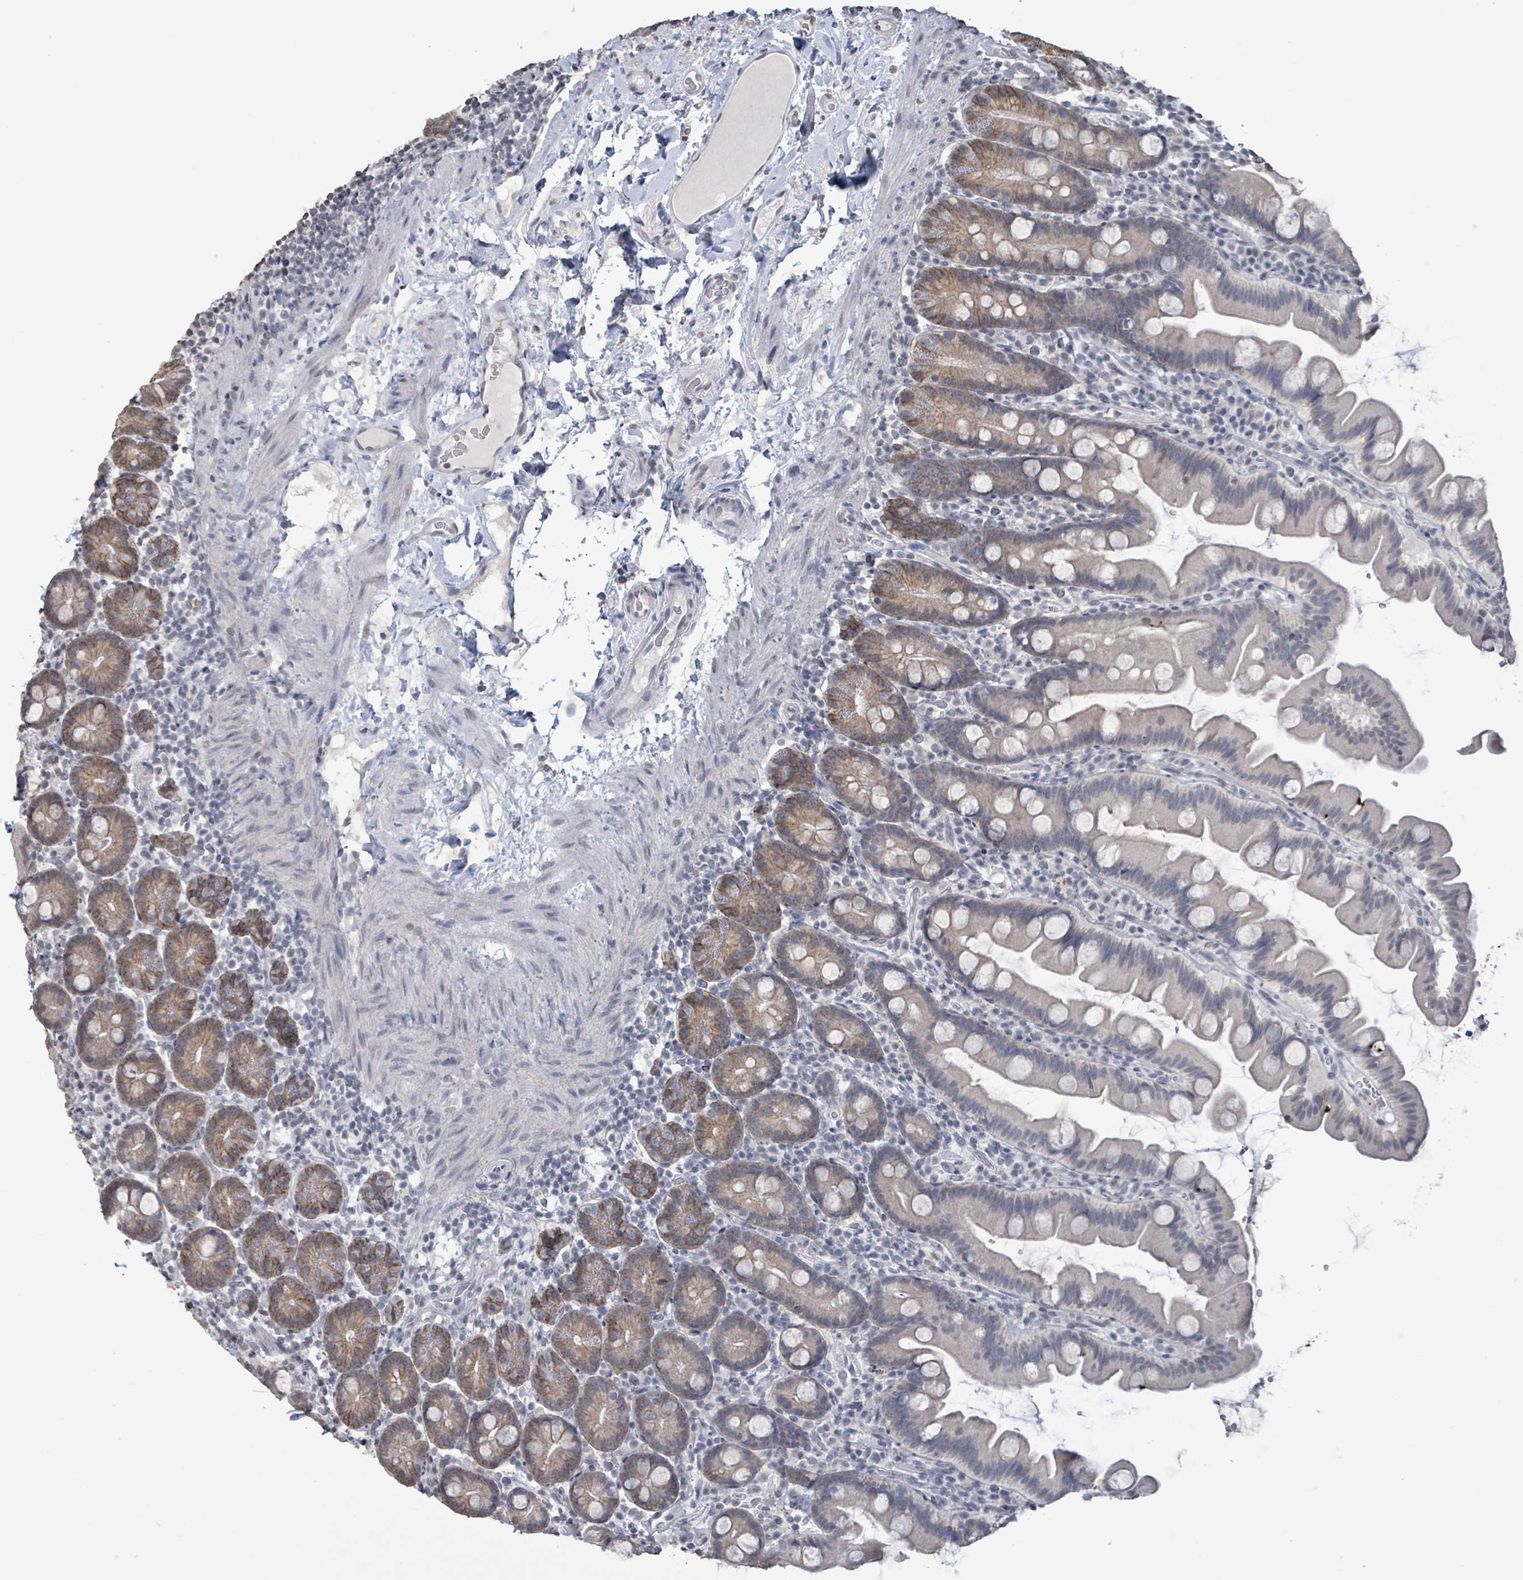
{"staining": {"intensity": "moderate", "quantity": "<25%", "location": "cytoplasmic/membranous"}, "tissue": "small intestine", "cell_type": "Glandular cells", "image_type": "normal", "snomed": [{"axis": "morphology", "description": "Normal tissue, NOS"}, {"axis": "topography", "description": "Small intestine"}], "caption": "This histopathology image displays immunohistochemistry staining of normal small intestine, with low moderate cytoplasmic/membranous staining in approximately <25% of glandular cells.", "gene": "CA9", "patient": {"sex": "female", "age": 68}}